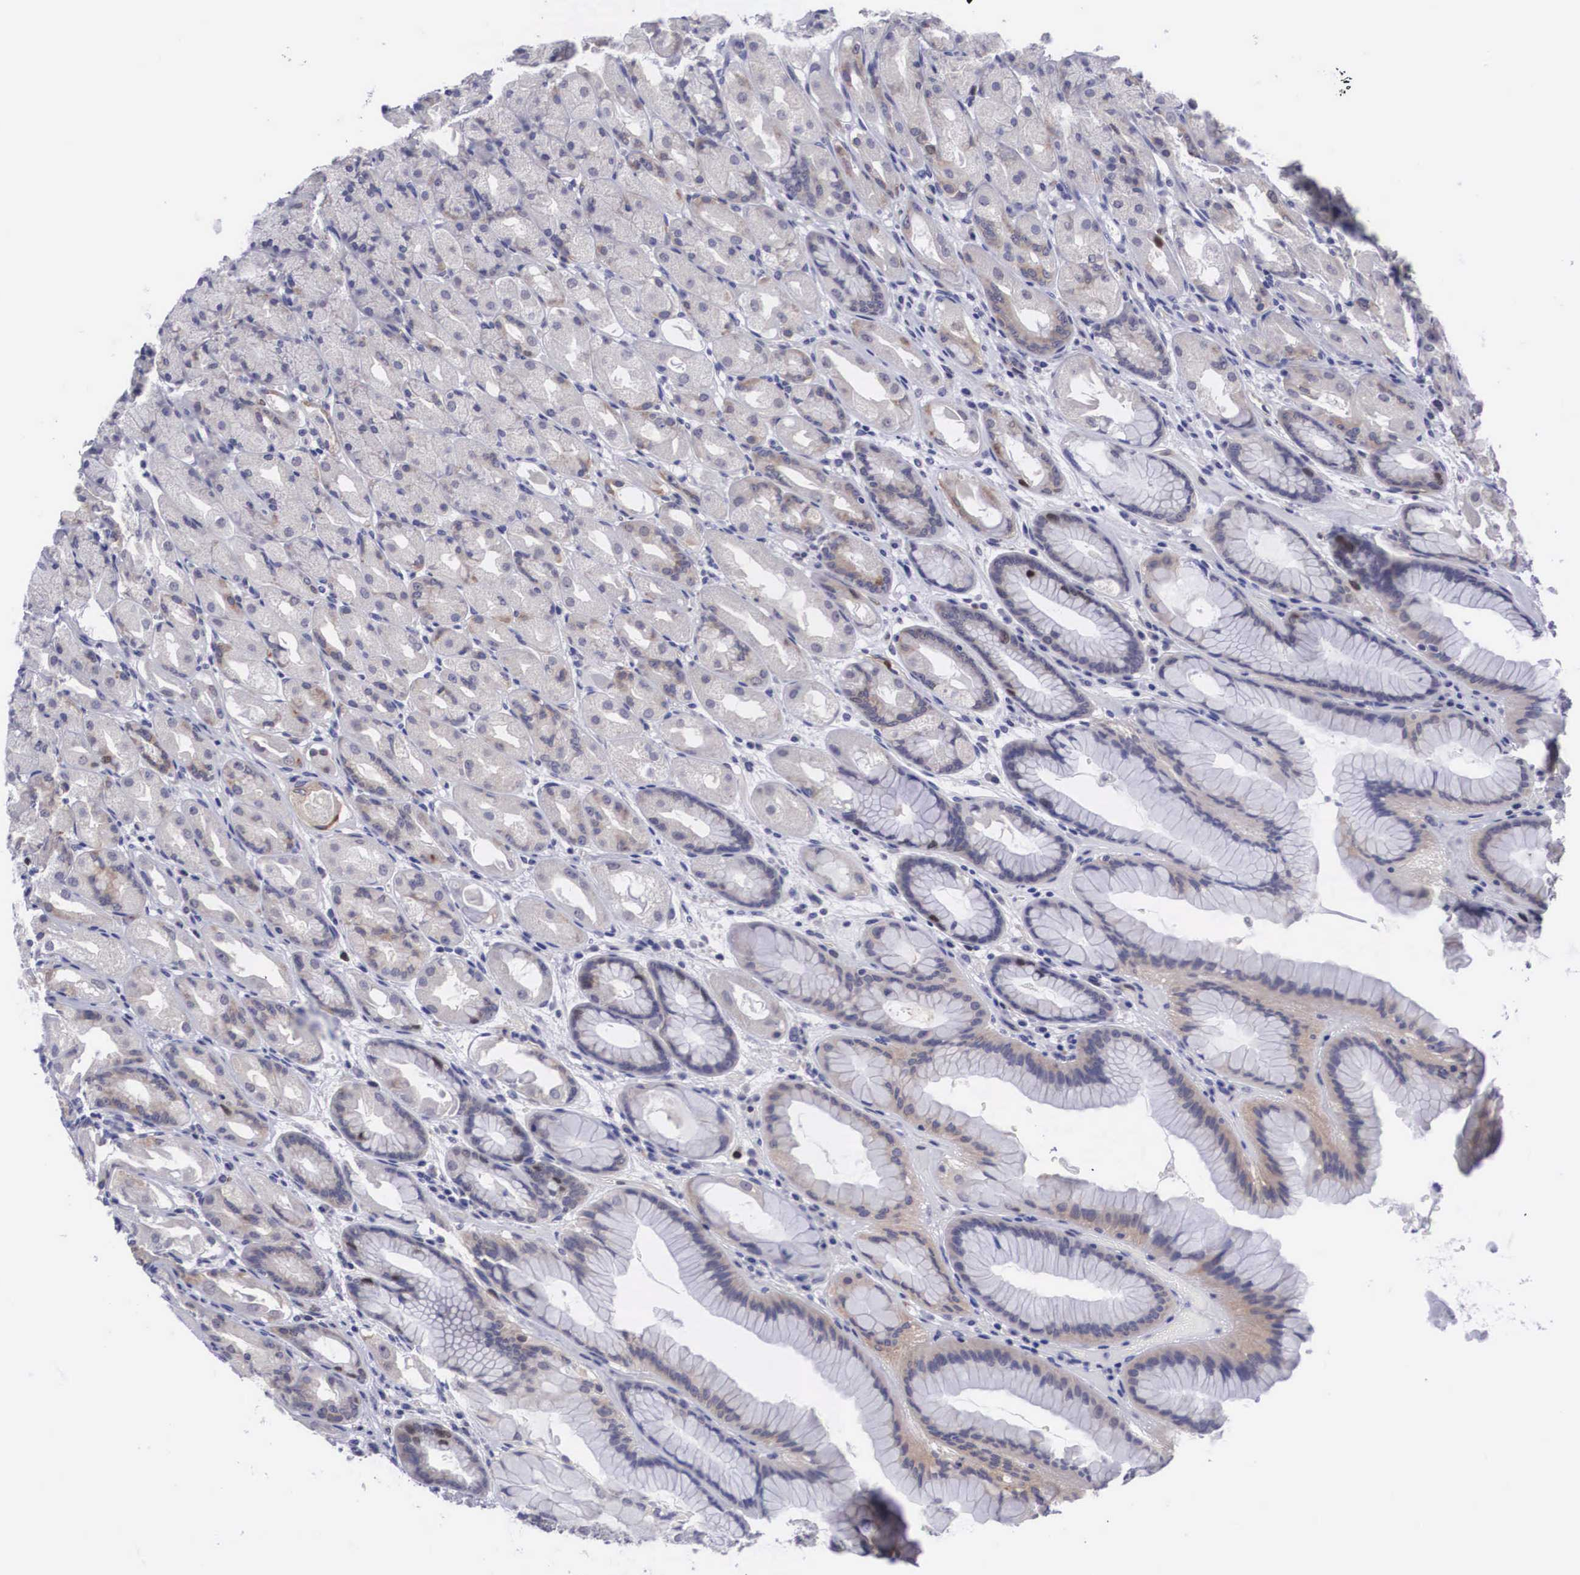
{"staining": {"intensity": "weak", "quantity": ">75%", "location": "cytoplasmic/membranous"}, "tissue": "stomach", "cell_type": "Glandular cells", "image_type": "normal", "snomed": [{"axis": "morphology", "description": "Normal tissue, NOS"}, {"axis": "topography", "description": "Stomach, upper"}], "caption": "IHC photomicrograph of normal stomach: stomach stained using IHC reveals low levels of weak protein expression localized specifically in the cytoplasmic/membranous of glandular cells, appearing as a cytoplasmic/membranous brown color.", "gene": "MAST4", "patient": {"sex": "female", "age": 75}}